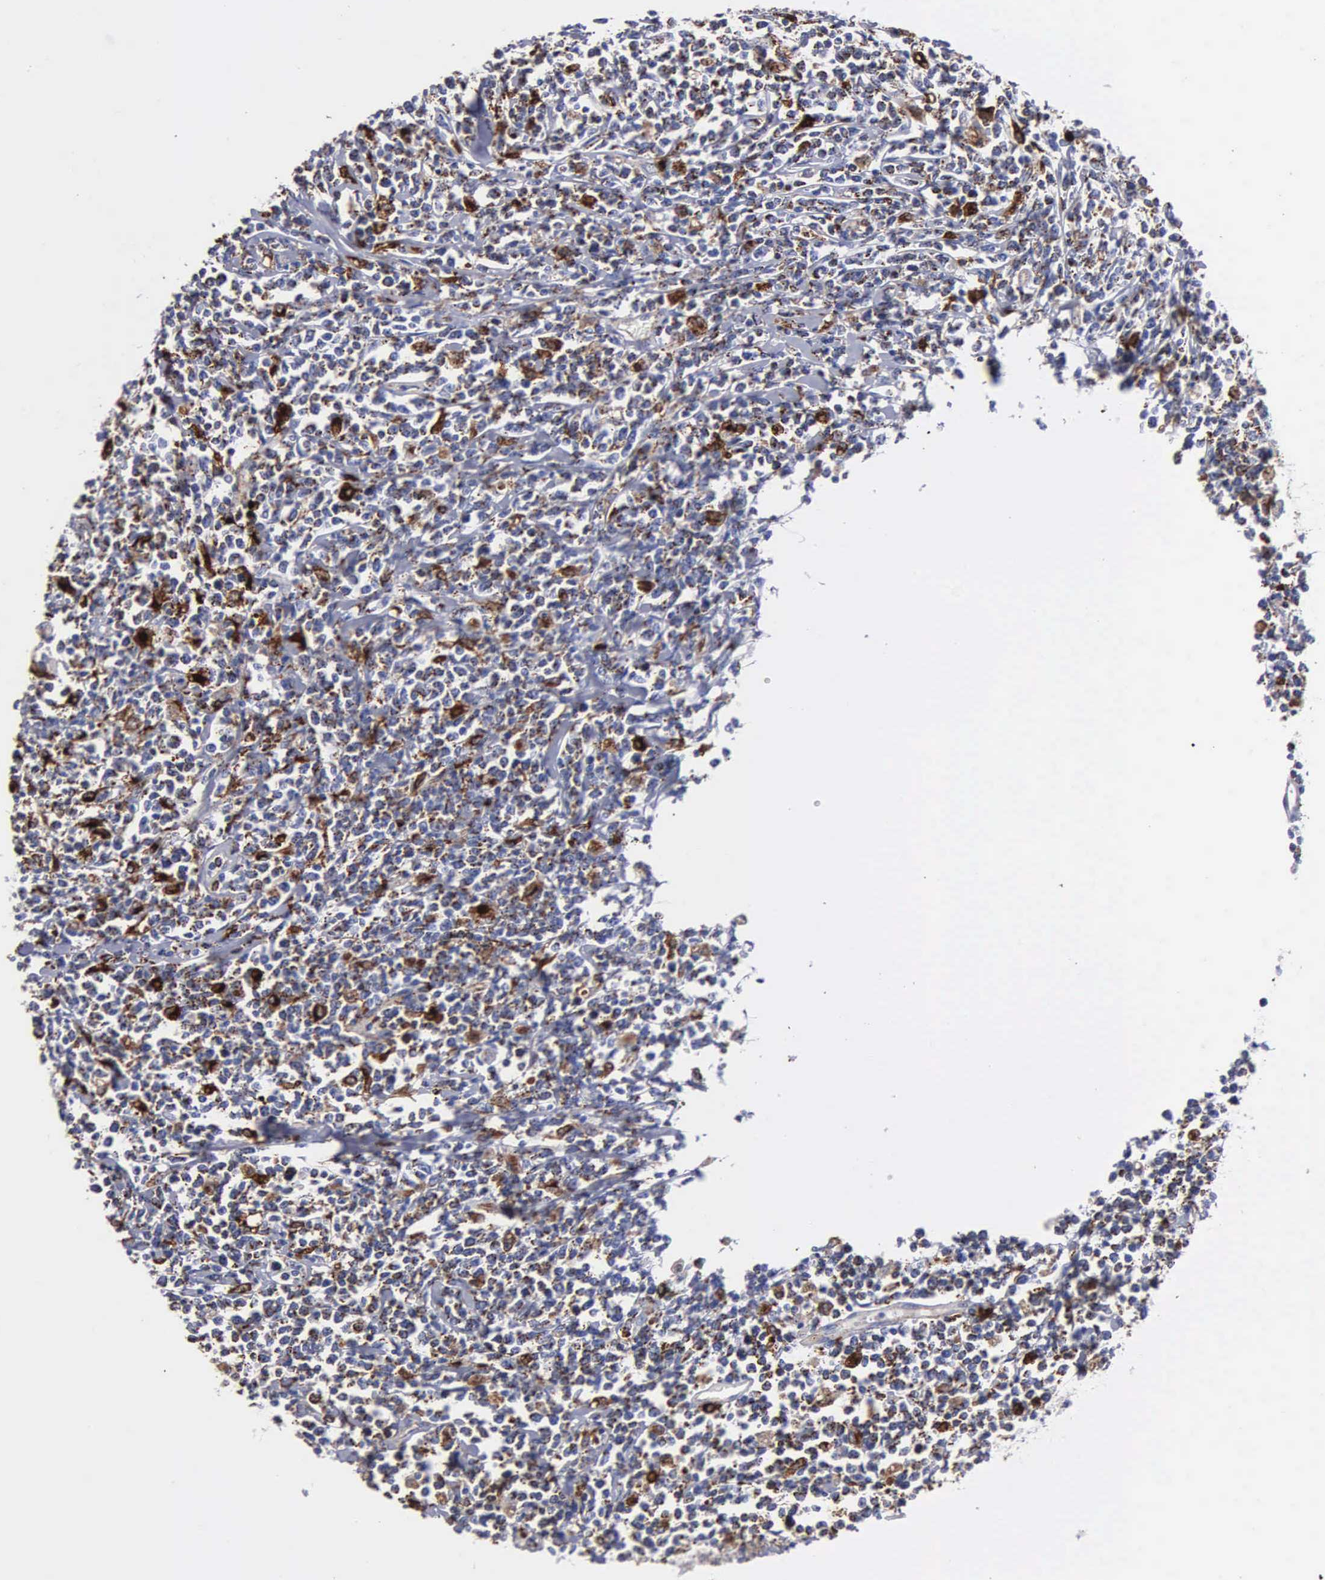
{"staining": {"intensity": "moderate", "quantity": "25%-75%", "location": "cytoplasmic/membranous"}, "tissue": "lymphoma", "cell_type": "Tumor cells", "image_type": "cancer", "snomed": [{"axis": "morphology", "description": "Malignant lymphoma, non-Hodgkin's type, High grade"}, {"axis": "topography", "description": "Colon"}], "caption": "Human lymphoma stained with a brown dye shows moderate cytoplasmic/membranous positive staining in approximately 25%-75% of tumor cells.", "gene": "CTSH", "patient": {"sex": "male", "age": 82}}